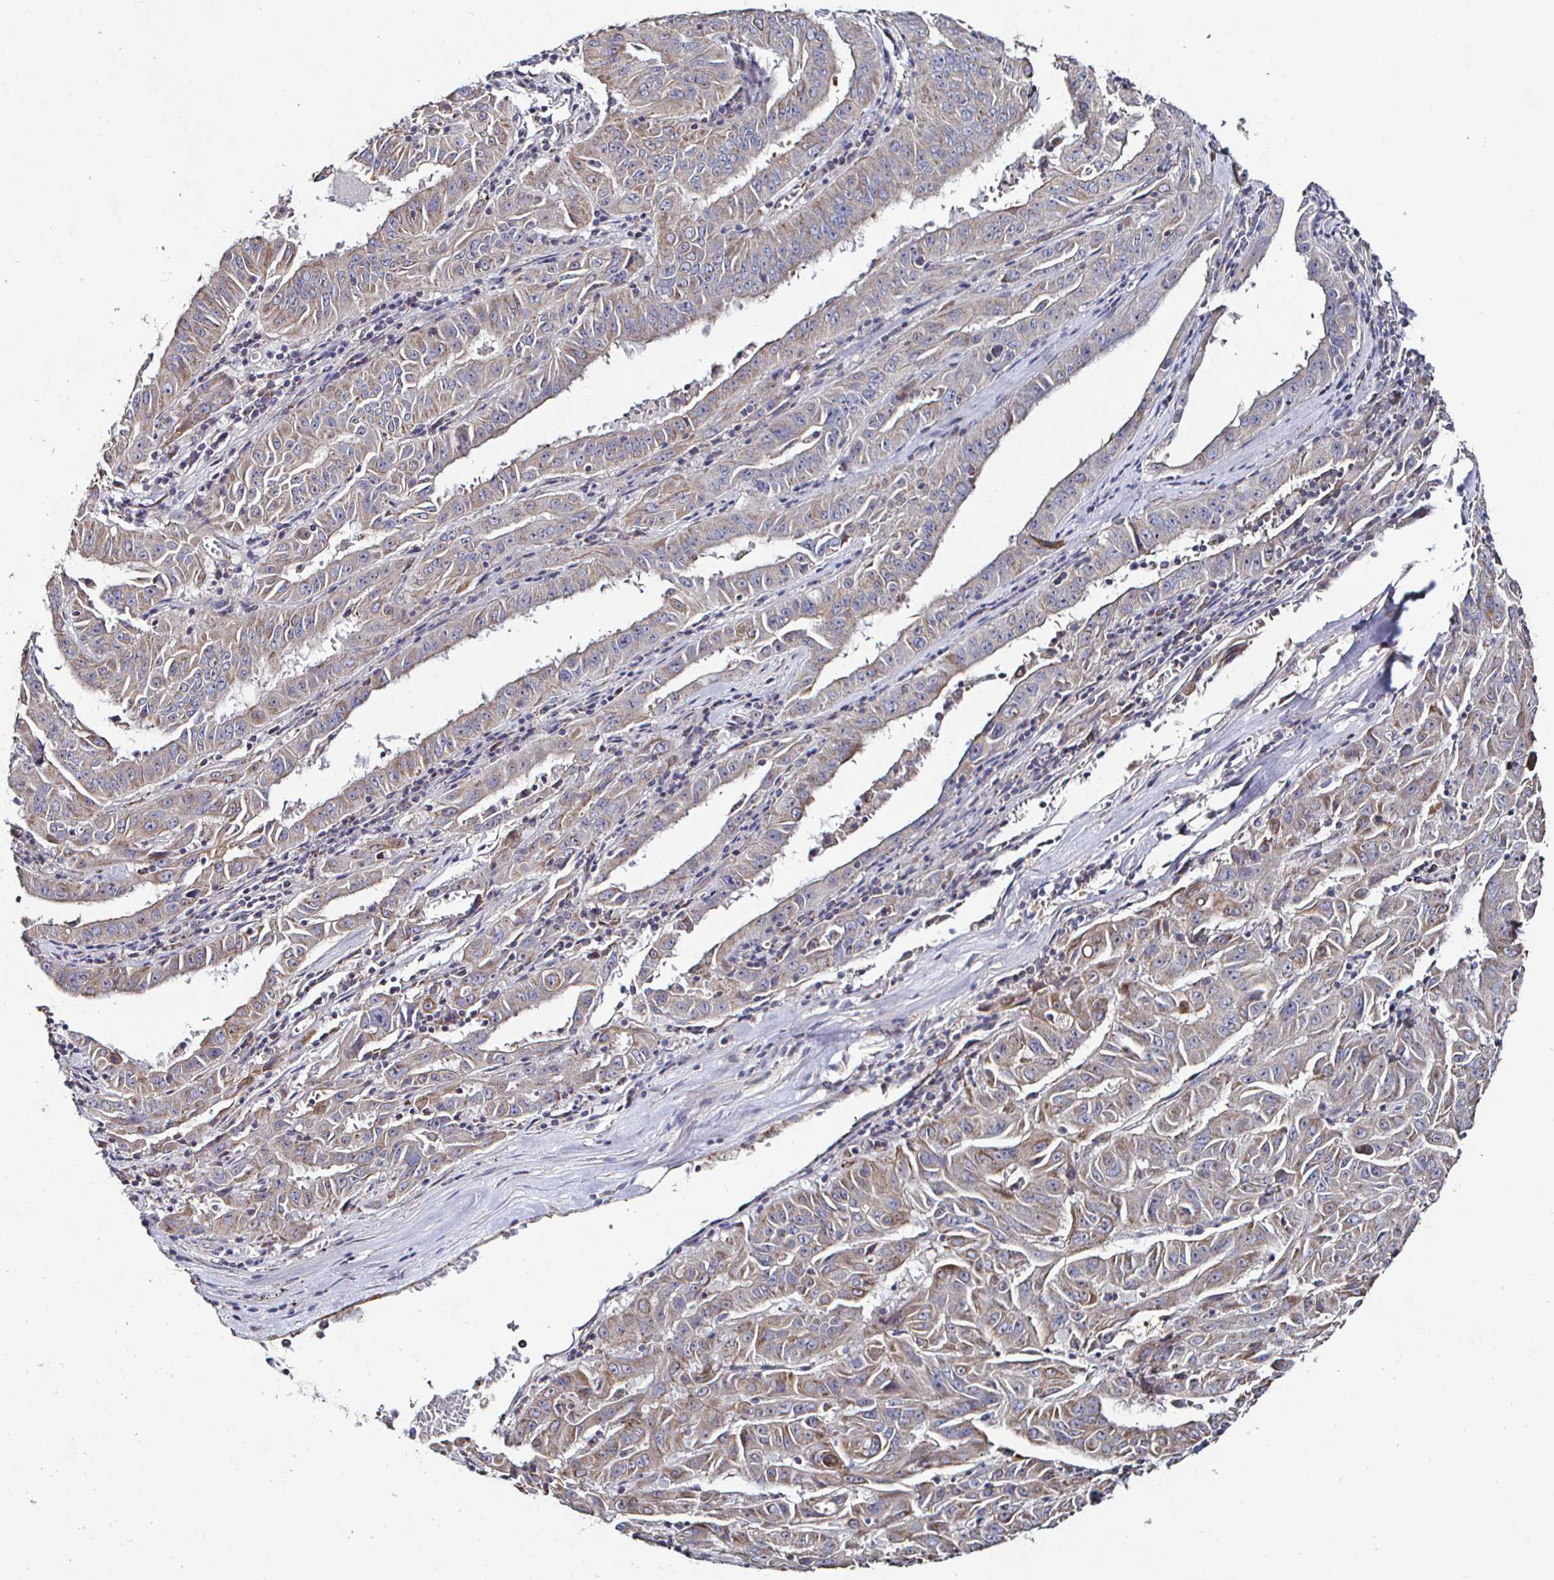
{"staining": {"intensity": "weak", "quantity": ">75%", "location": "cytoplasmic/membranous"}, "tissue": "pancreatic cancer", "cell_type": "Tumor cells", "image_type": "cancer", "snomed": [{"axis": "morphology", "description": "Adenocarcinoma, NOS"}, {"axis": "topography", "description": "Pancreas"}], "caption": "Adenocarcinoma (pancreatic) stained with DAB immunohistochemistry shows low levels of weak cytoplasmic/membranous expression in approximately >75% of tumor cells.", "gene": "NRSN1", "patient": {"sex": "male", "age": 63}}